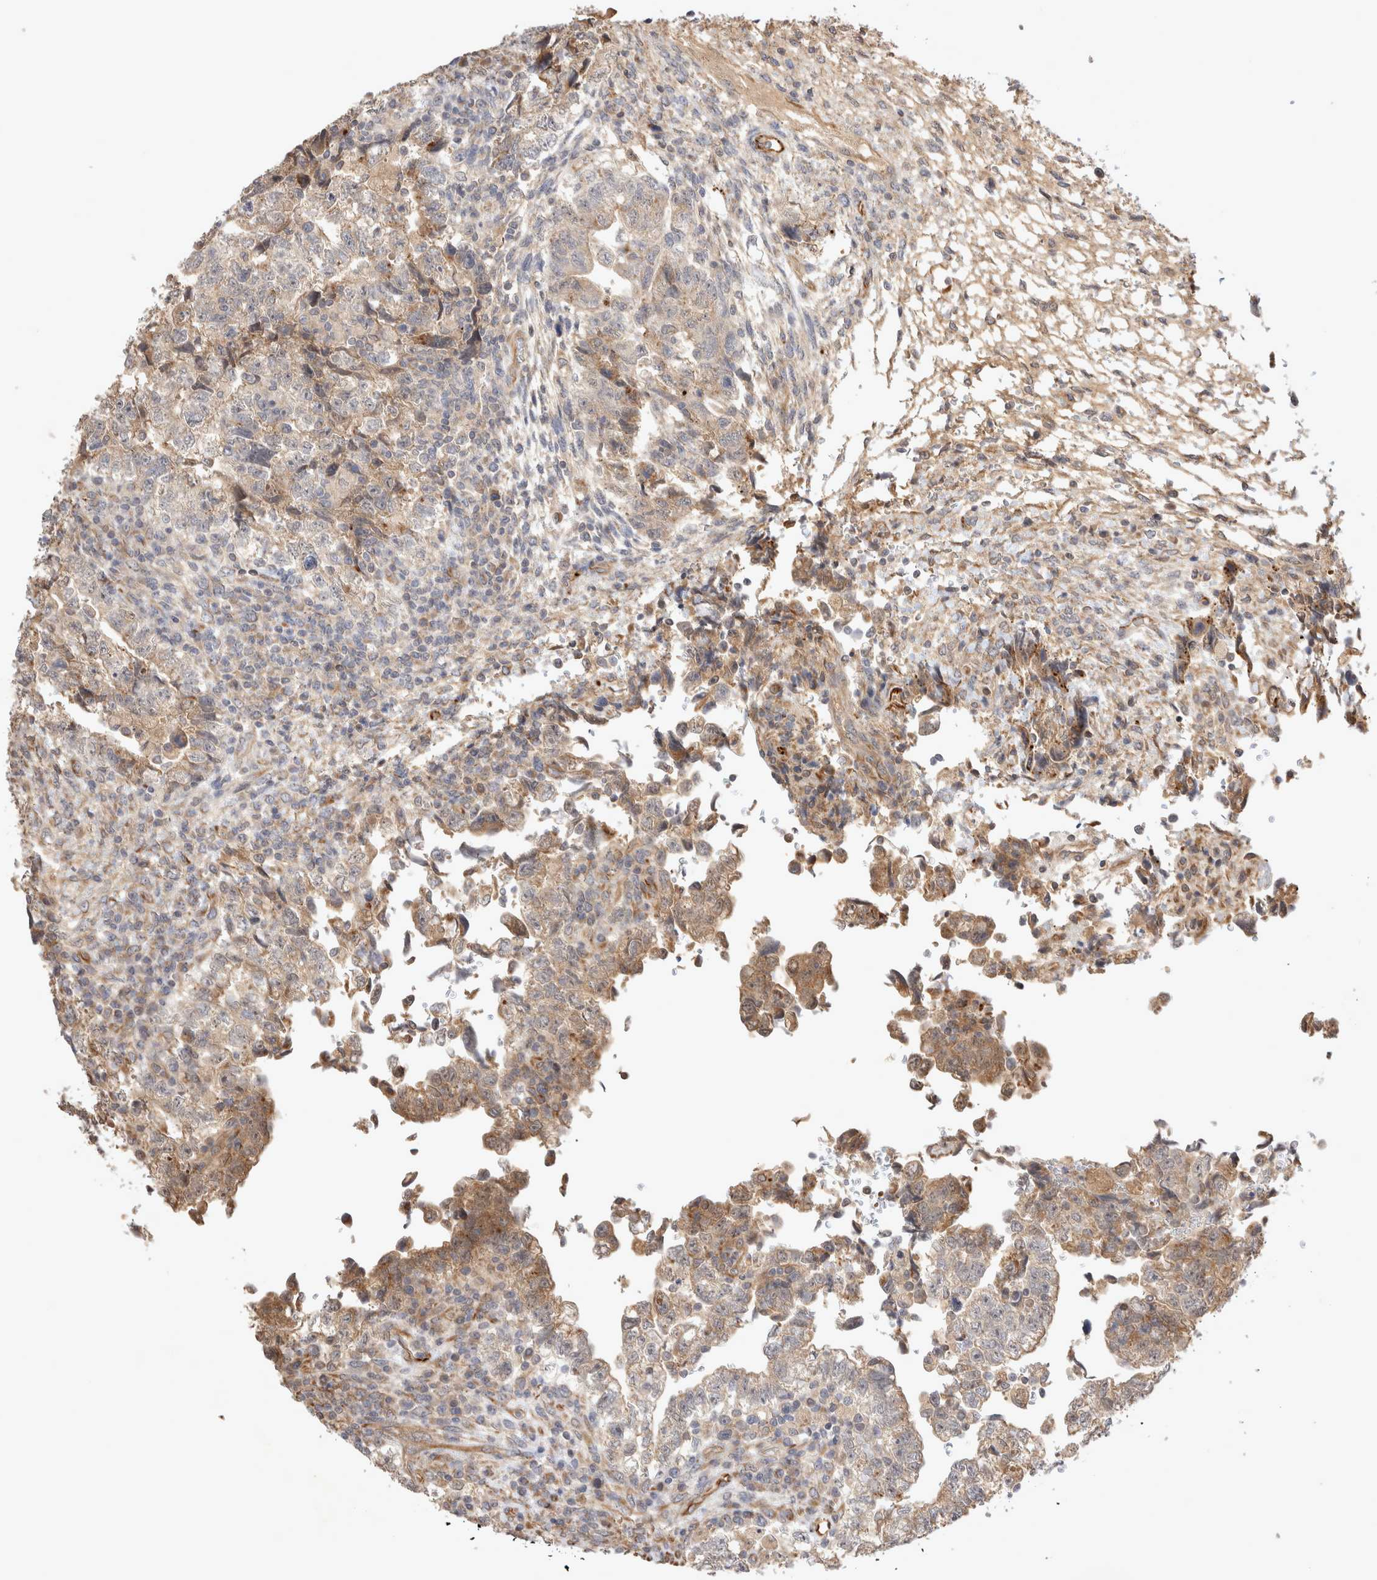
{"staining": {"intensity": "weak", "quantity": ">75%", "location": "cytoplasmic/membranous"}, "tissue": "testis cancer", "cell_type": "Tumor cells", "image_type": "cancer", "snomed": [{"axis": "morphology", "description": "Normal tissue, NOS"}, {"axis": "morphology", "description": "Carcinoma, Embryonal, NOS"}, {"axis": "topography", "description": "Testis"}], "caption": "An IHC micrograph of neoplastic tissue is shown. Protein staining in brown highlights weak cytoplasmic/membranous positivity in testis cancer within tumor cells.", "gene": "NMU", "patient": {"sex": "male", "age": 36}}